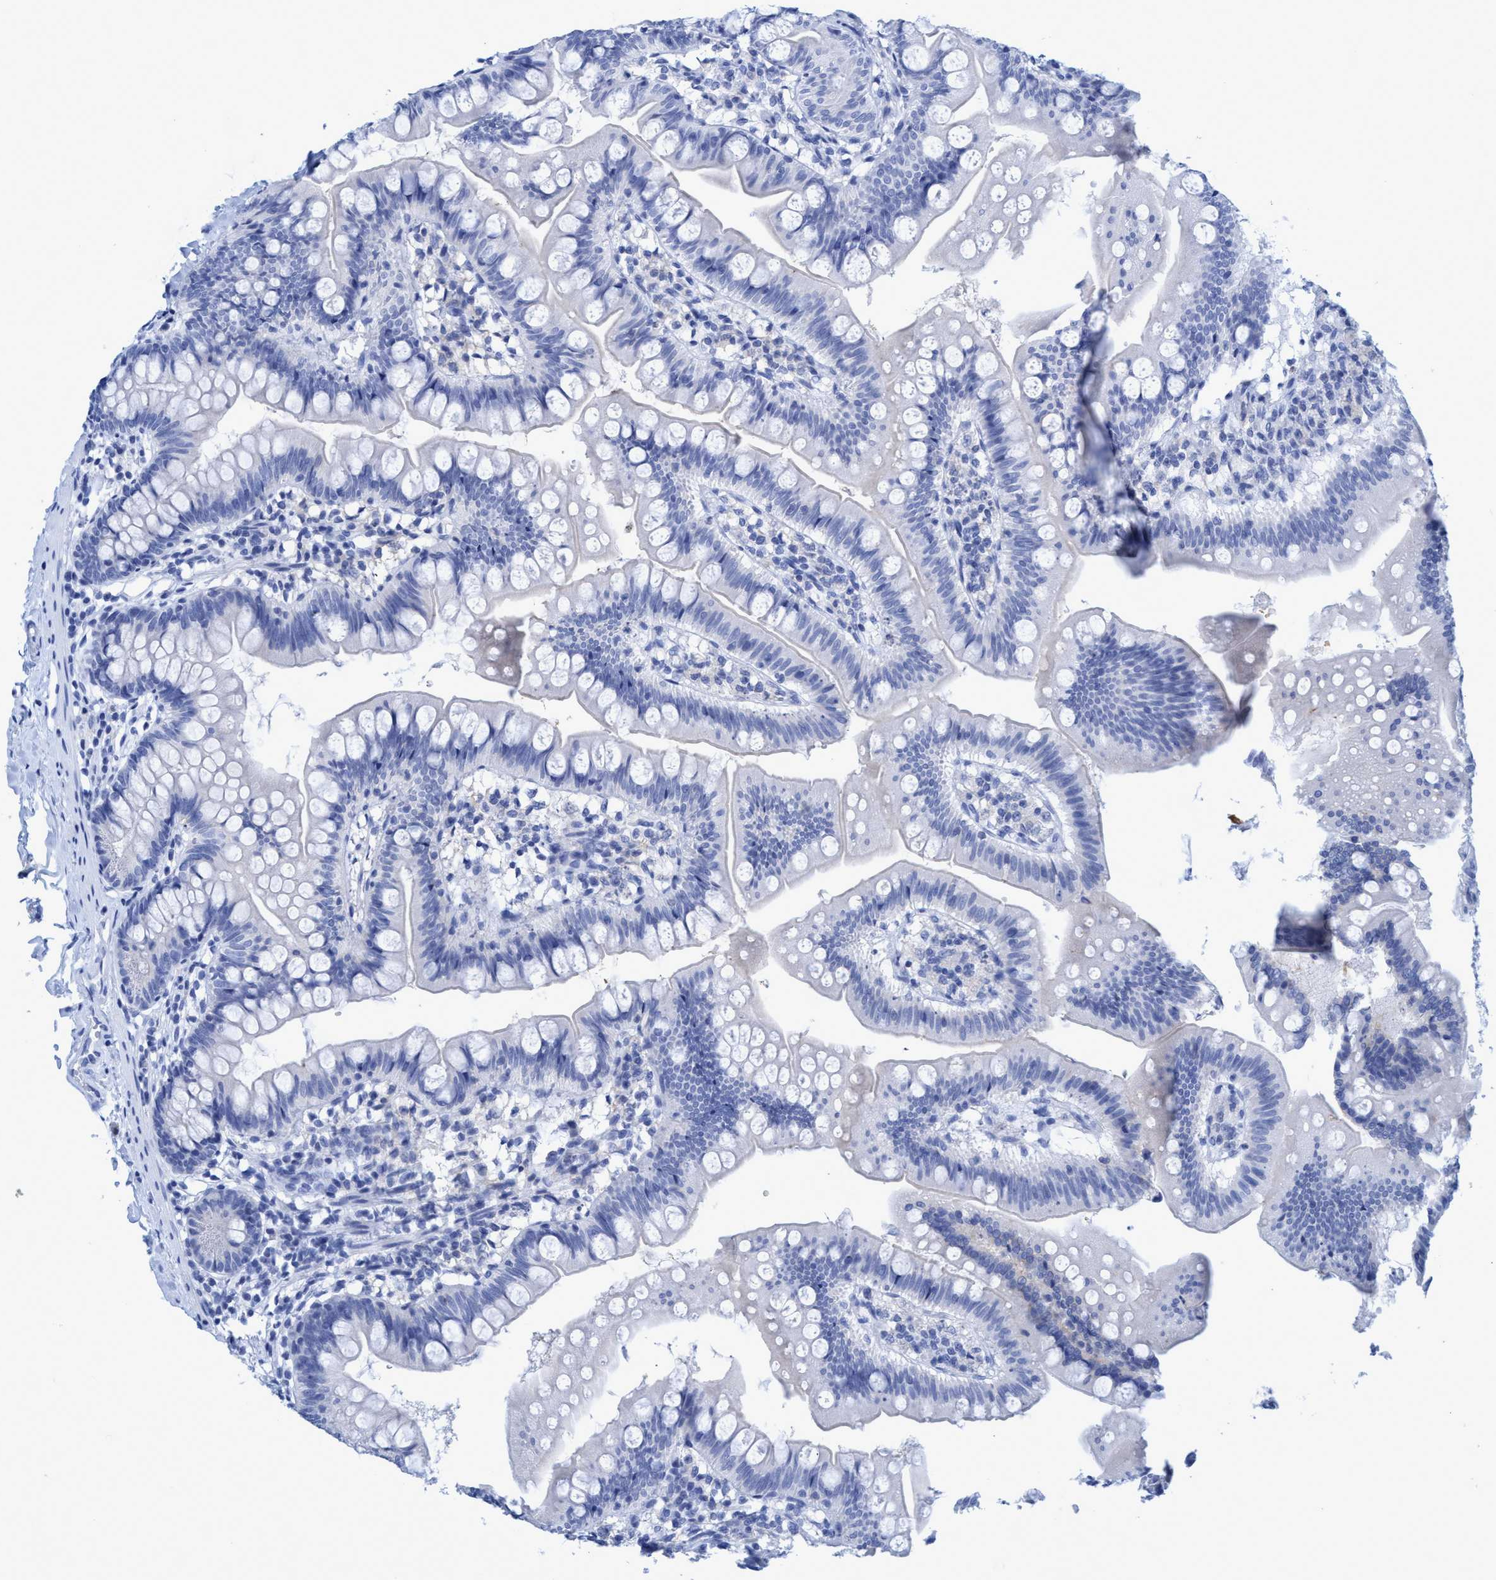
{"staining": {"intensity": "negative", "quantity": "none", "location": "none"}, "tissue": "small intestine", "cell_type": "Glandular cells", "image_type": "normal", "snomed": [{"axis": "morphology", "description": "Normal tissue, NOS"}, {"axis": "topography", "description": "Small intestine"}], "caption": "An immunohistochemistry (IHC) histopathology image of normal small intestine is shown. There is no staining in glandular cells of small intestine. Nuclei are stained in blue.", "gene": "PLPPR1", "patient": {"sex": "male", "age": 7}}